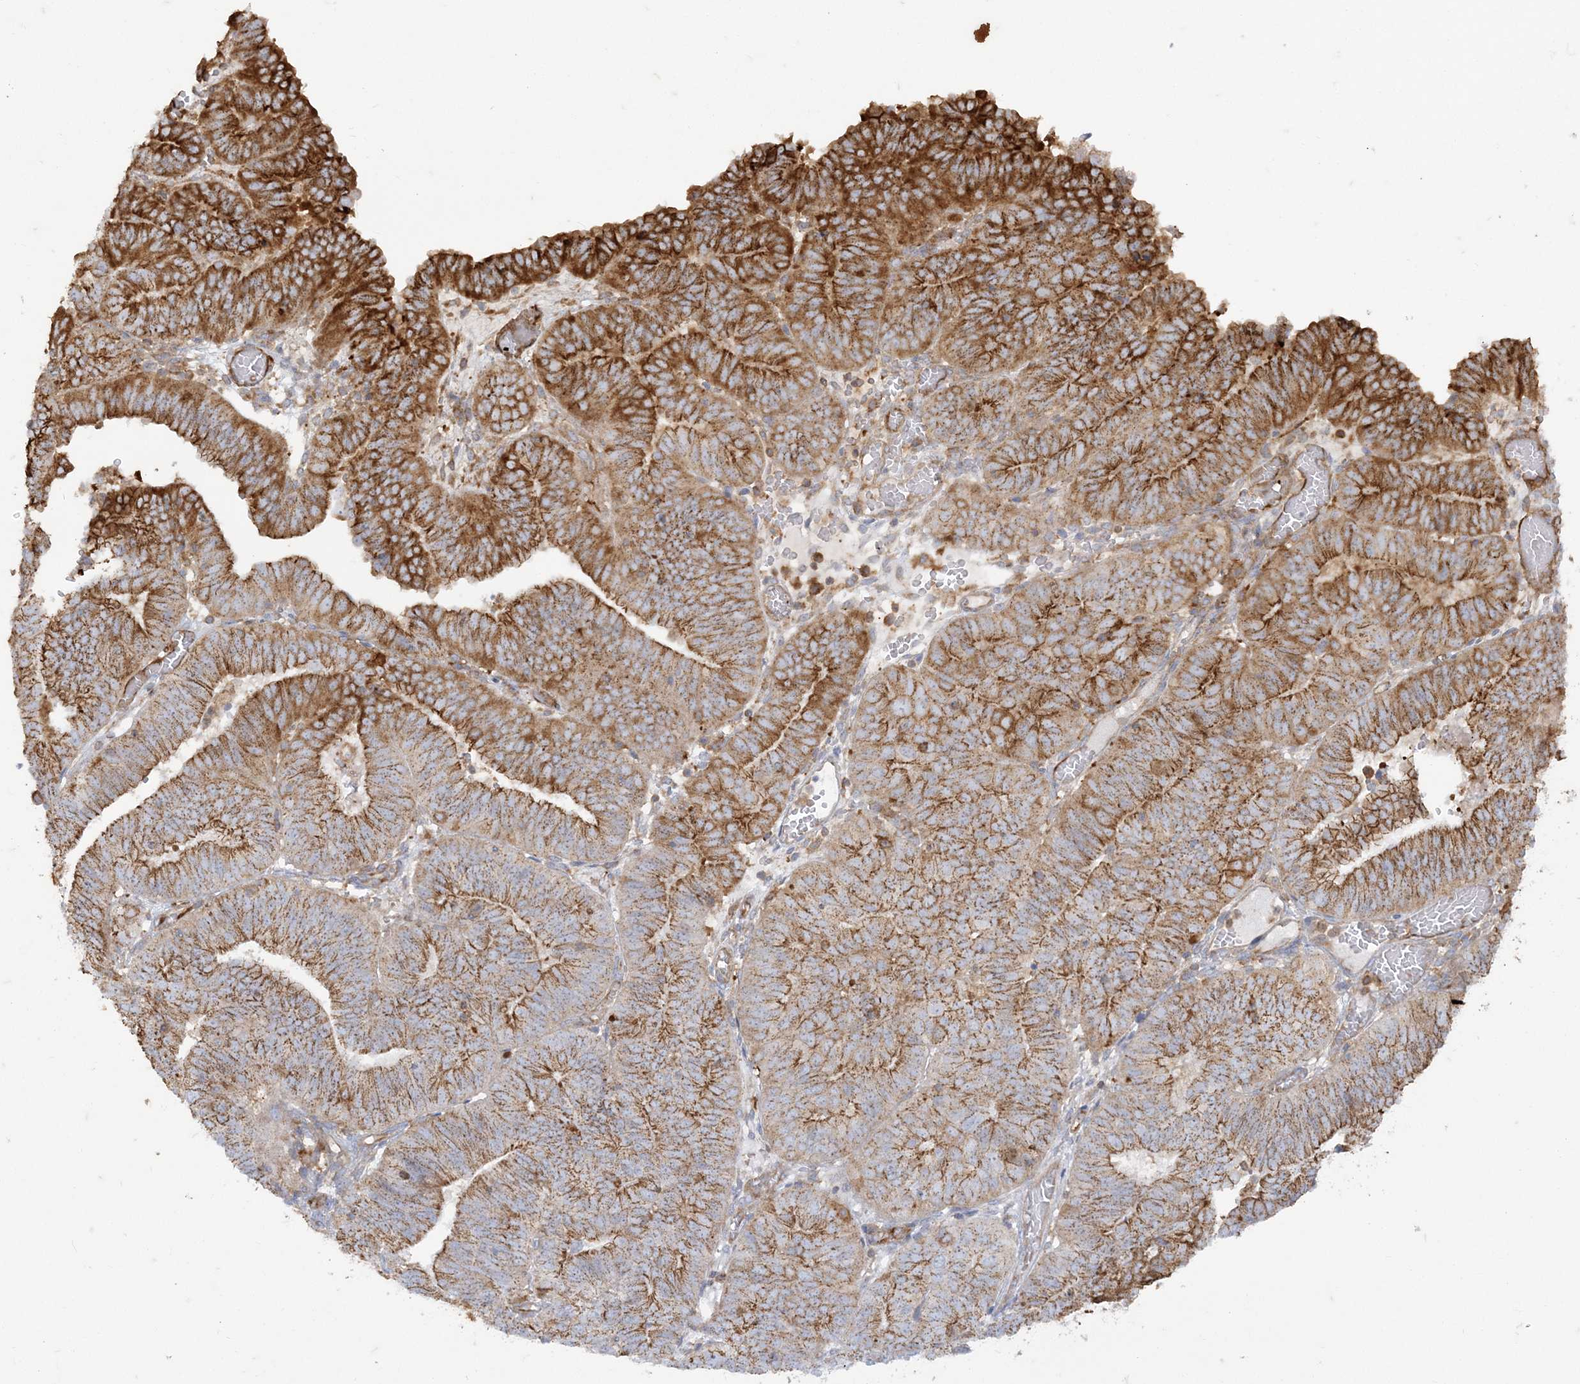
{"staining": {"intensity": "moderate", "quantity": ">75%", "location": "cytoplasmic/membranous"}, "tissue": "endometrial cancer", "cell_type": "Tumor cells", "image_type": "cancer", "snomed": [{"axis": "morphology", "description": "Adenocarcinoma, NOS"}, {"axis": "topography", "description": "Uterus"}], "caption": "Endometrial cancer (adenocarcinoma) stained with DAB (3,3'-diaminobenzidine) immunohistochemistry (IHC) exhibits medium levels of moderate cytoplasmic/membranous expression in about >75% of tumor cells.", "gene": "DERL3", "patient": {"sex": "female", "age": 77}}